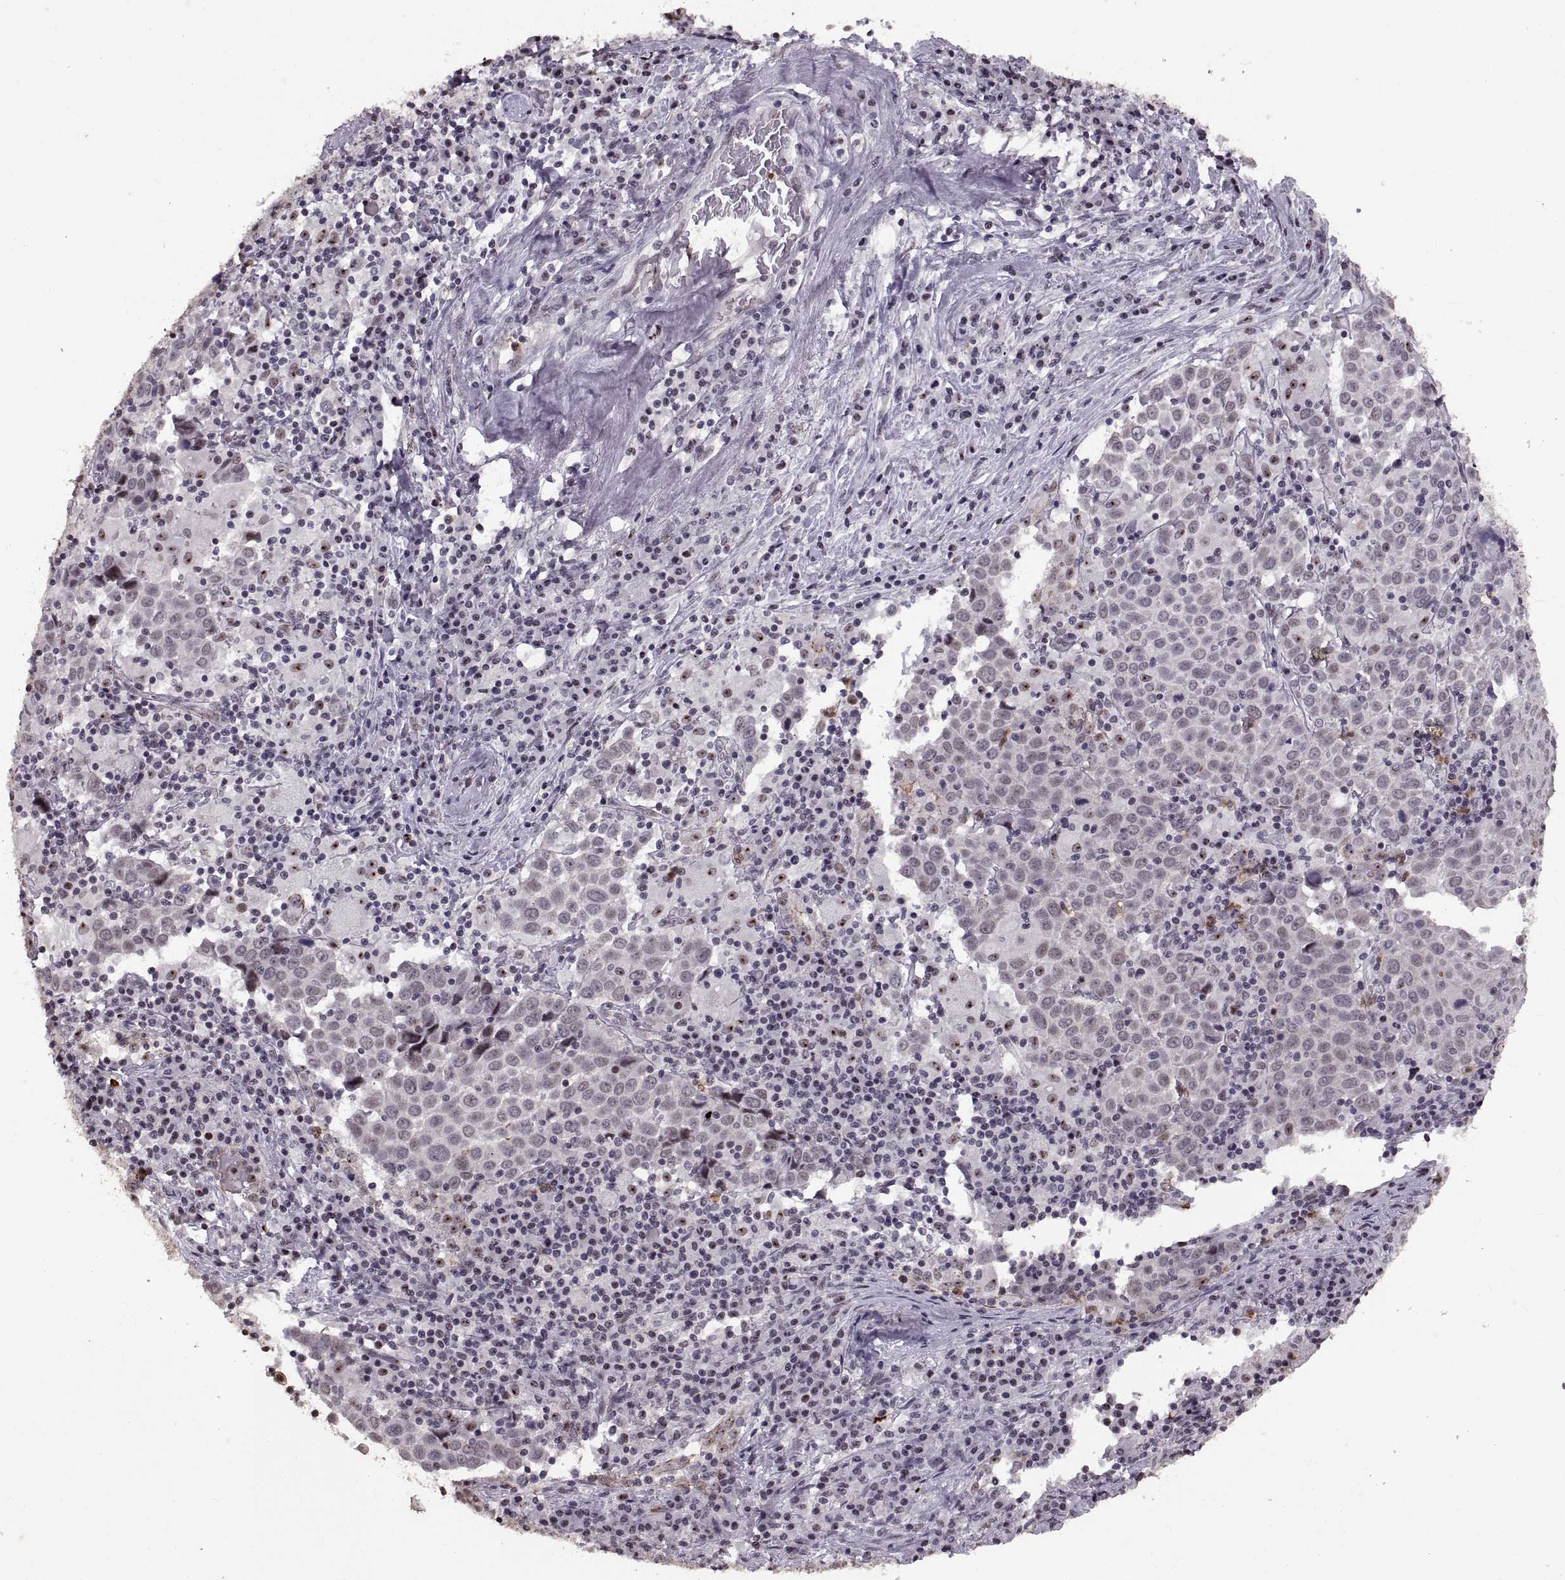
{"staining": {"intensity": "weak", "quantity": "25%-75%", "location": "cytoplasmic/membranous"}, "tissue": "lung cancer", "cell_type": "Tumor cells", "image_type": "cancer", "snomed": [{"axis": "morphology", "description": "Squamous cell carcinoma, NOS"}, {"axis": "topography", "description": "Lung"}], "caption": "Lung cancer stained with a brown dye displays weak cytoplasmic/membranous positive staining in approximately 25%-75% of tumor cells.", "gene": "PALS1", "patient": {"sex": "male", "age": 57}}